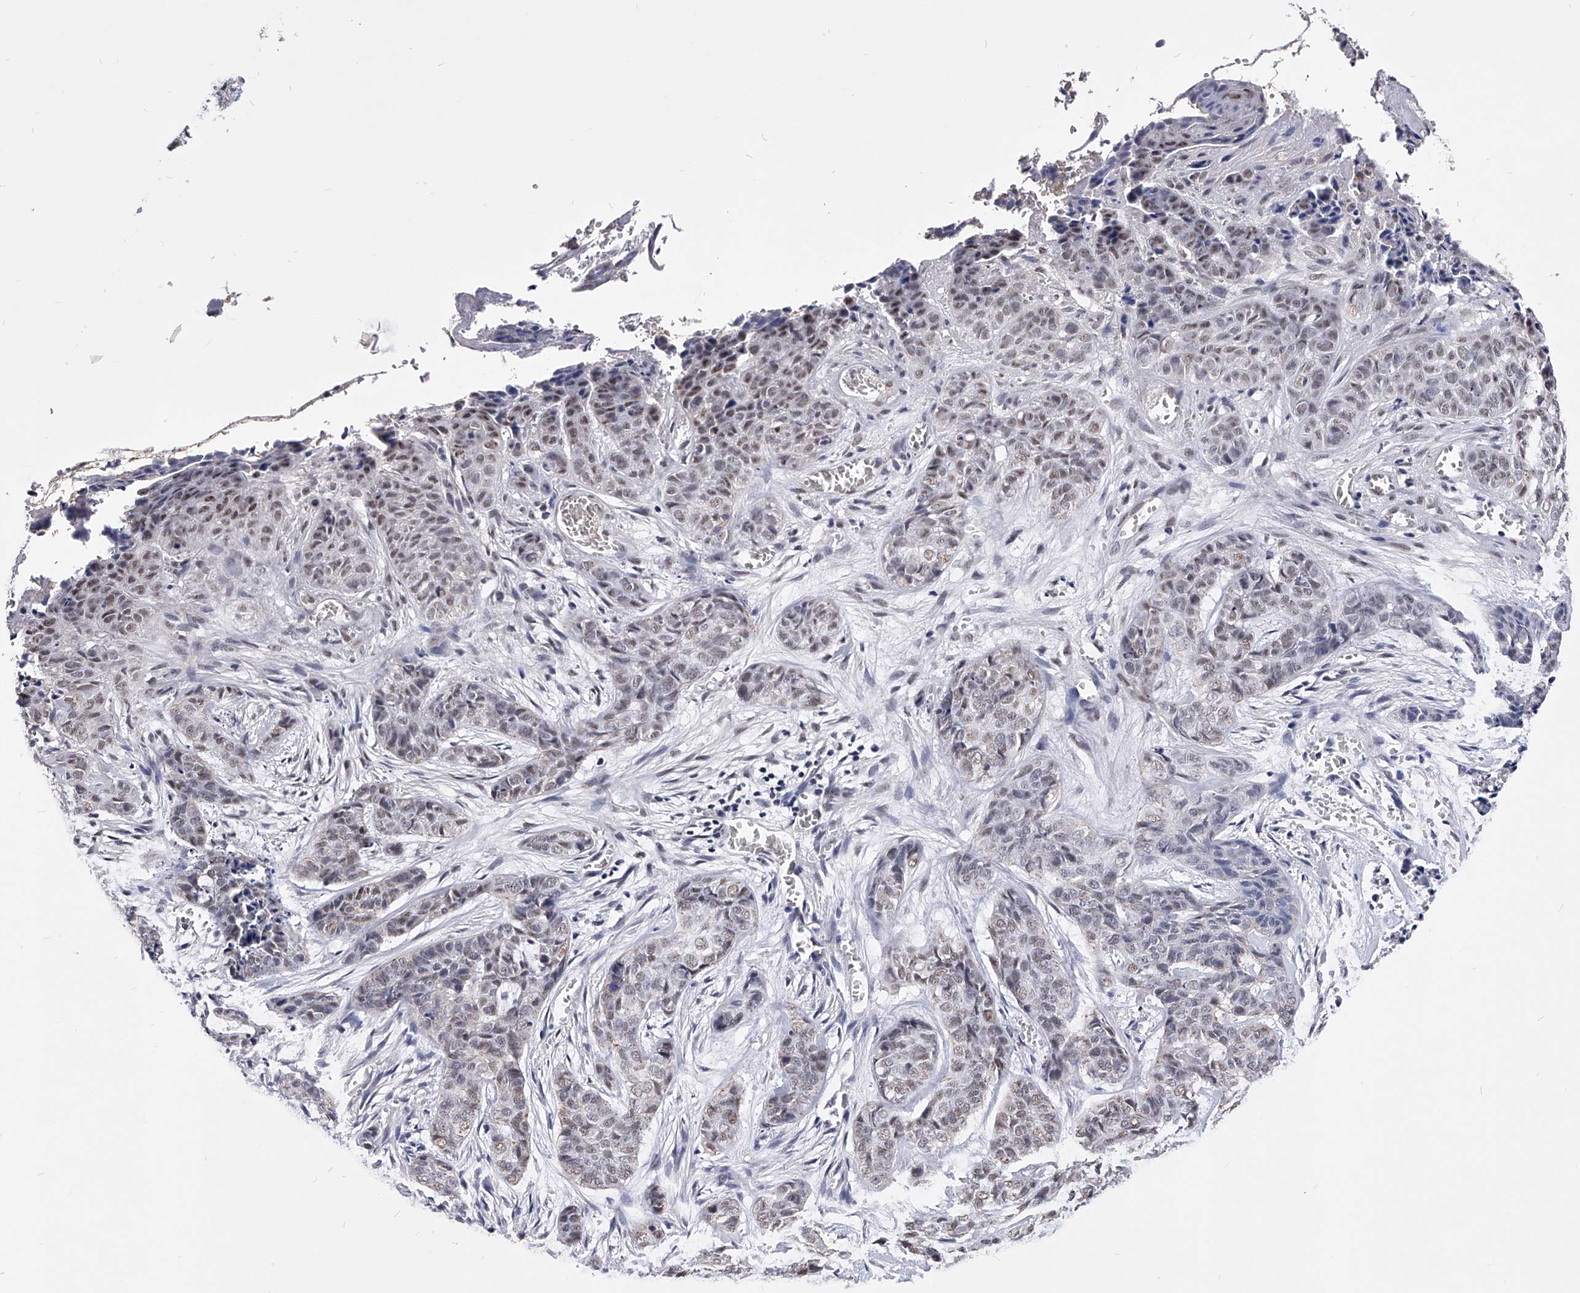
{"staining": {"intensity": "weak", "quantity": "25%-75%", "location": "nuclear"}, "tissue": "skin cancer", "cell_type": "Tumor cells", "image_type": "cancer", "snomed": [{"axis": "morphology", "description": "Basal cell carcinoma"}, {"axis": "topography", "description": "Skin"}], "caption": "Skin cancer was stained to show a protein in brown. There is low levels of weak nuclear staining in about 25%-75% of tumor cells.", "gene": "ZNF529", "patient": {"sex": "female", "age": 64}}